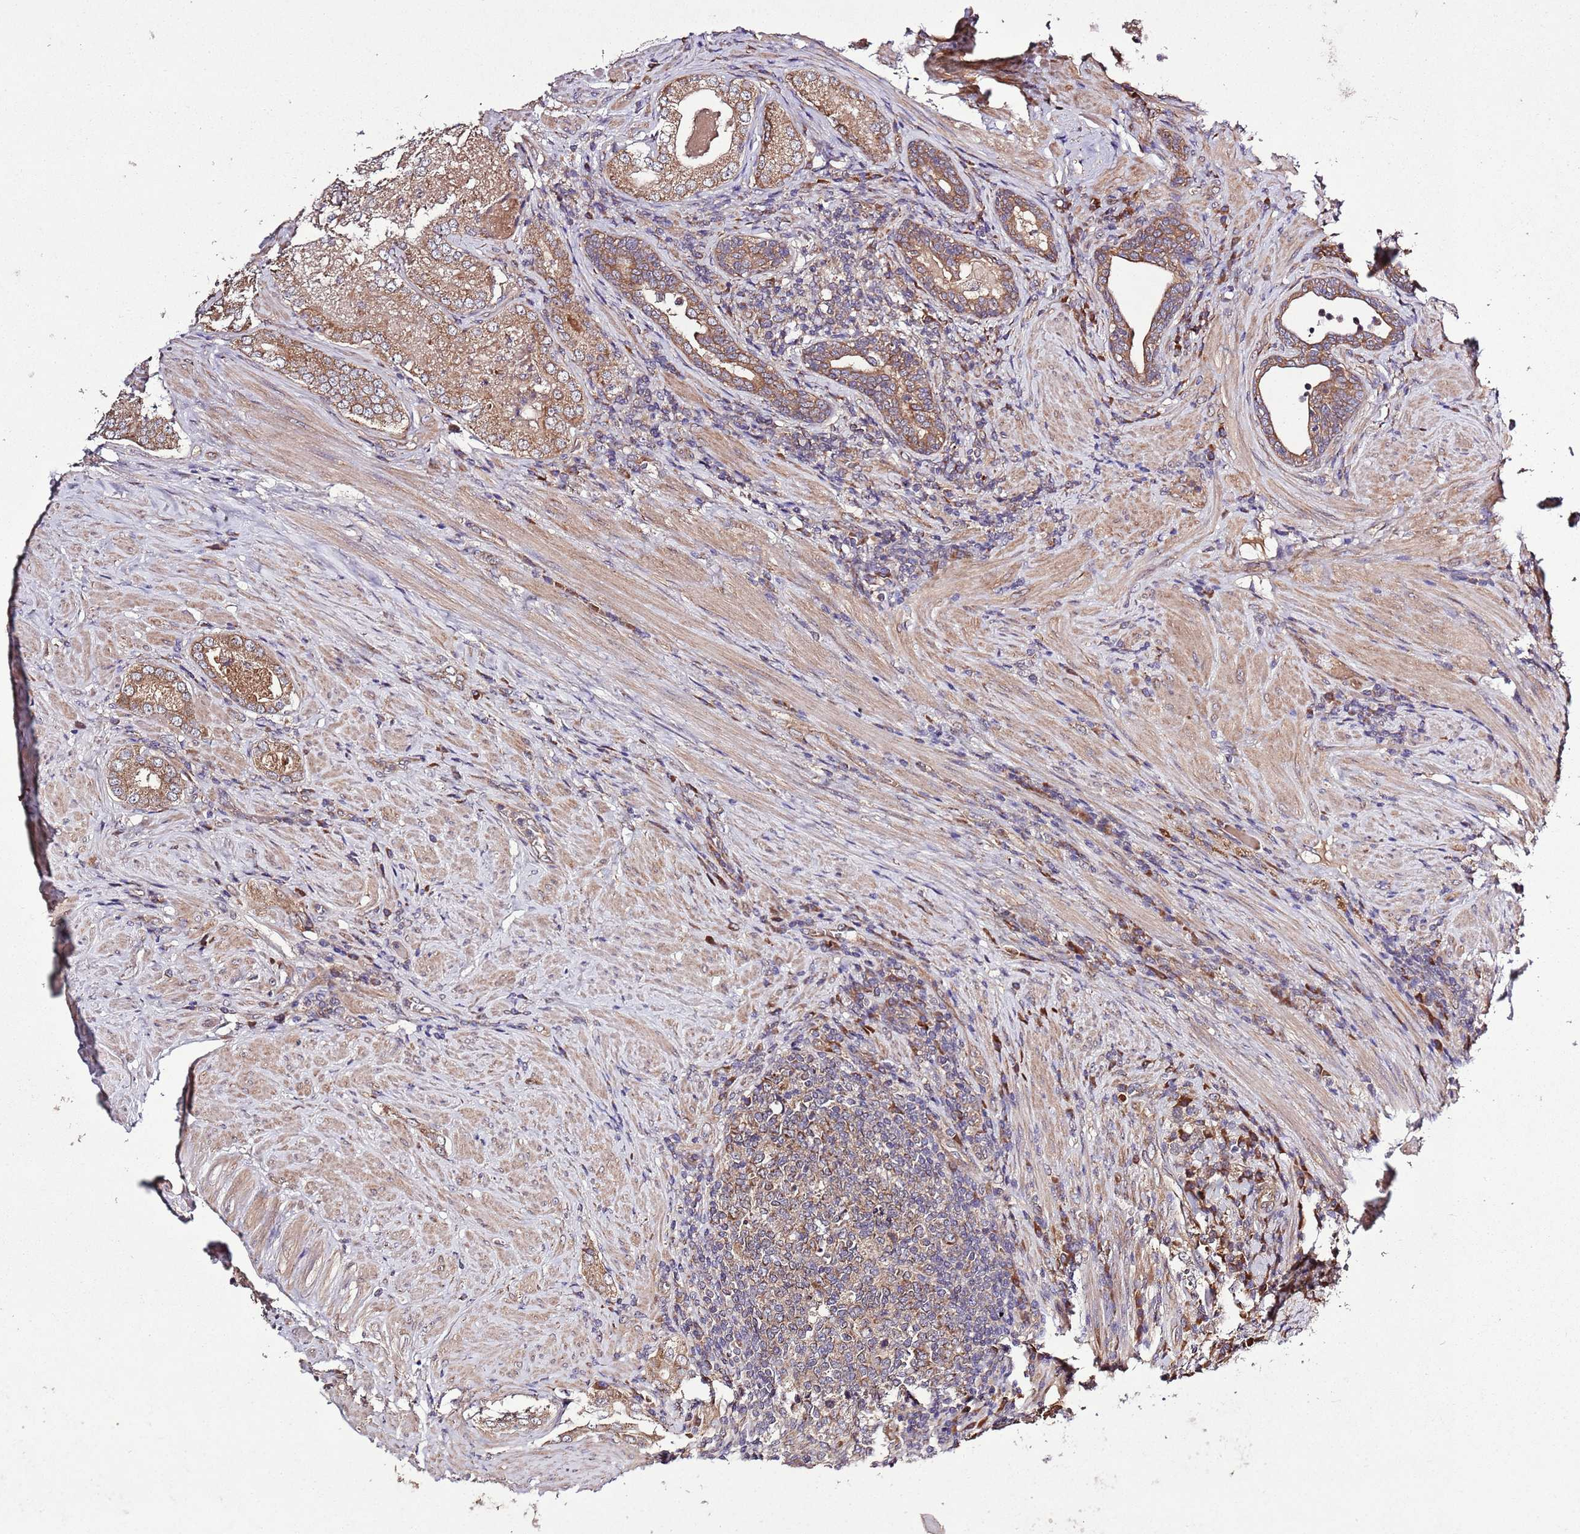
{"staining": {"intensity": "moderate", "quantity": "25%-75%", "location": "cytoplasmic/membranous"}, "tissue": "prostate cancer", "cell_type": "Tumor cells", "image_type": "cancer", "snomed": [{"axis": "morphology", "description": "Adenocarcinoma, Low grade"}, {"axis": "topography", "description": "Prostate"}], "caption": "Adenocarcinoma (low-grade) (prostate) stained with immunohistochemistry (IHC) shows moderate cytoplasmic/membranous positivity in about 25%-75% of tumor cells. Immunohistochemistry stains the protein in brown and the nuclei are stained blue.", "gene": "MFNG", "patient": {"sex": "male", "age": 68}}